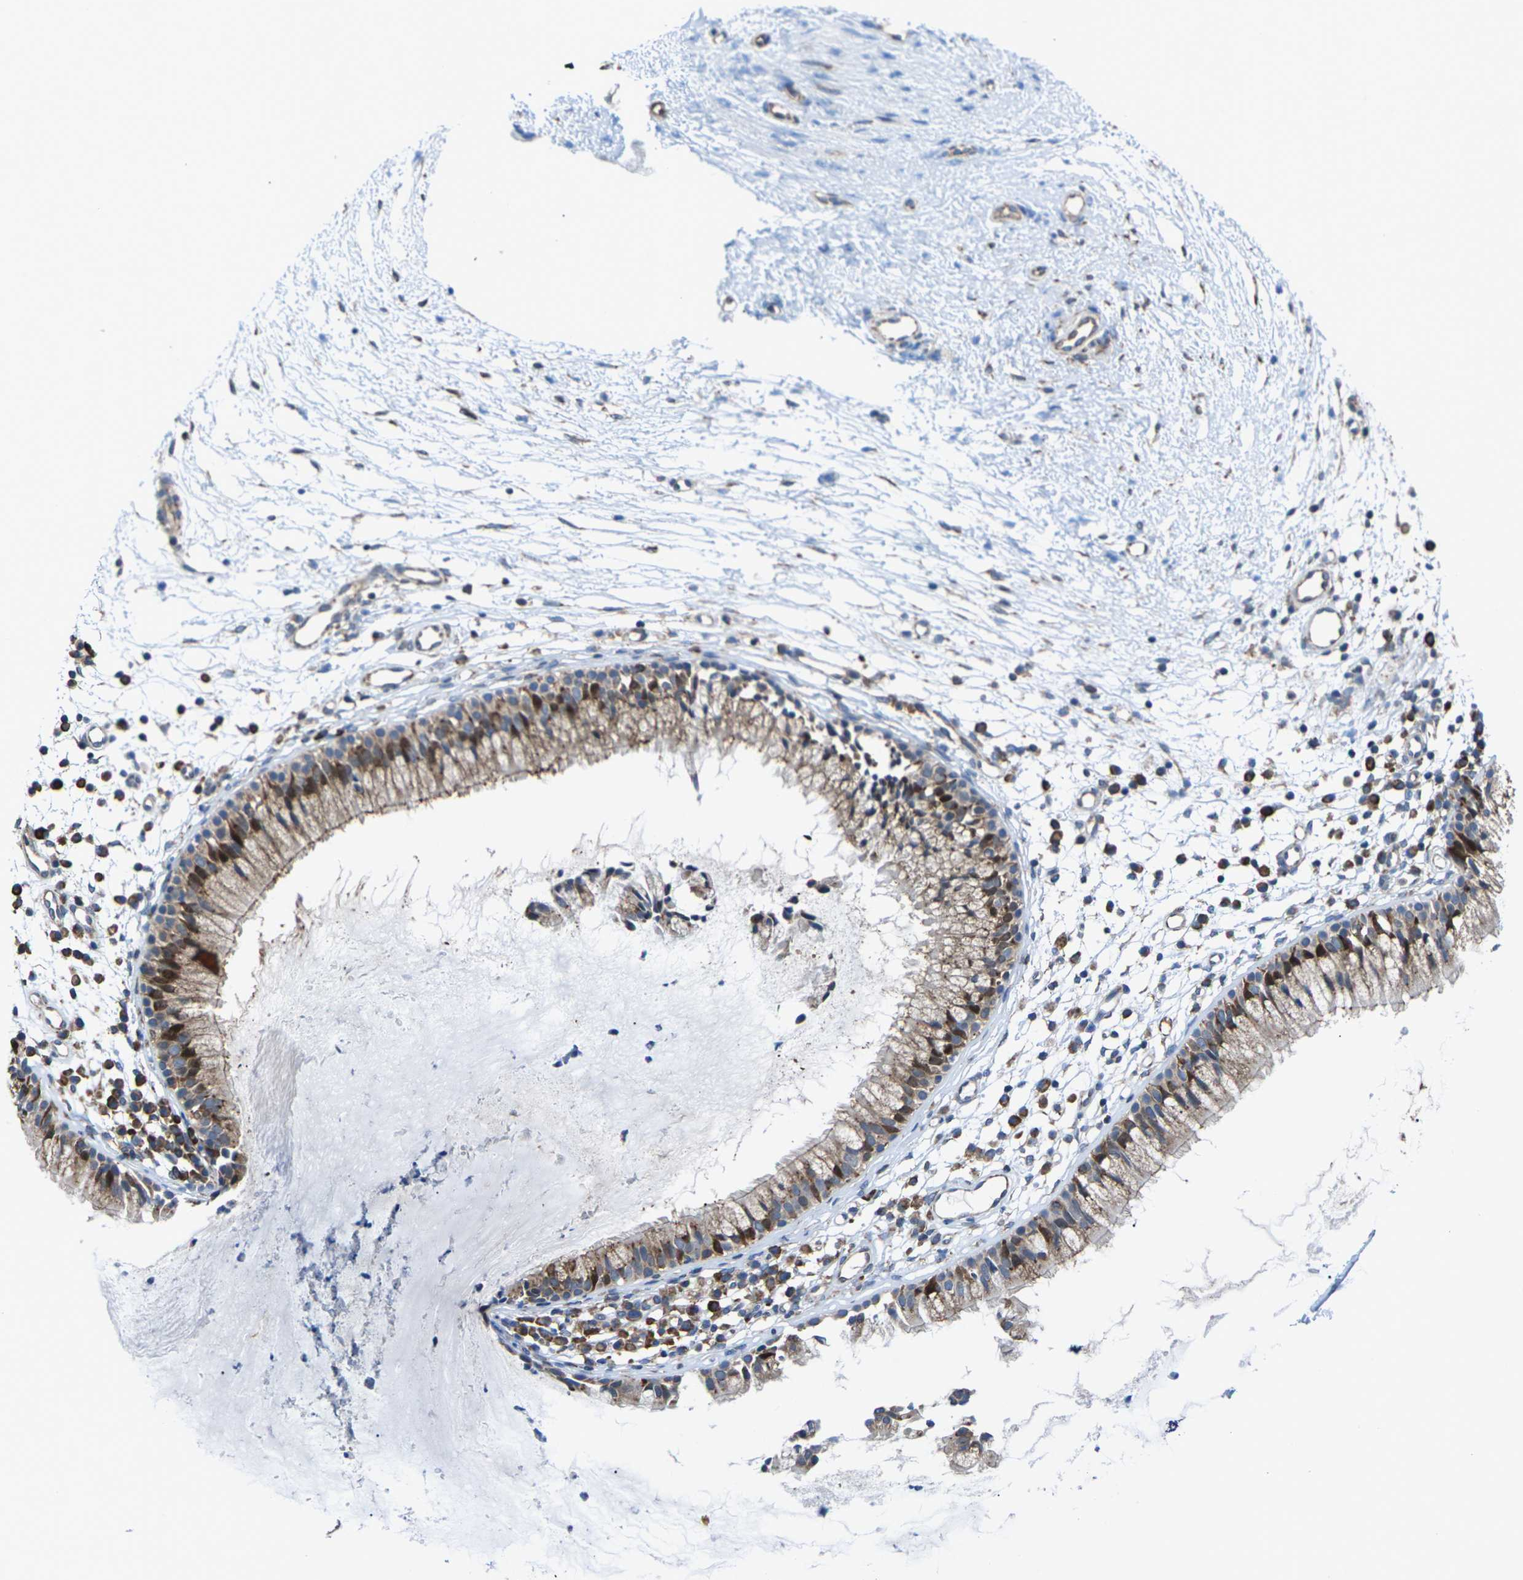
{"staining": {"intensity": "moderate", "quantity": ">75%", "location": "cytoplasmic/membranous"}, "tissue": "nasopharynx", "cell_type": "Respiratory epithelial cells", "image_type": "normal", "snomed": [{"axis": "morphology", "description": "Normal tissue, NOS"}, {"axis": "topography", "description": "Nasopharynx"}], "caption": "The micrograph reveals immunohistochemical staining of normal nasopharynx. There is moderate cytoplasmic/membranous expression is present in about >75% of respiratory epithelial cells. (Stains: DAB in brown, nuclei in blue, Microscopy: brightfield microscopy at high magnification).", "gene": "PDZK1IP1", "patient": {"sex": "male", "age": 21}}